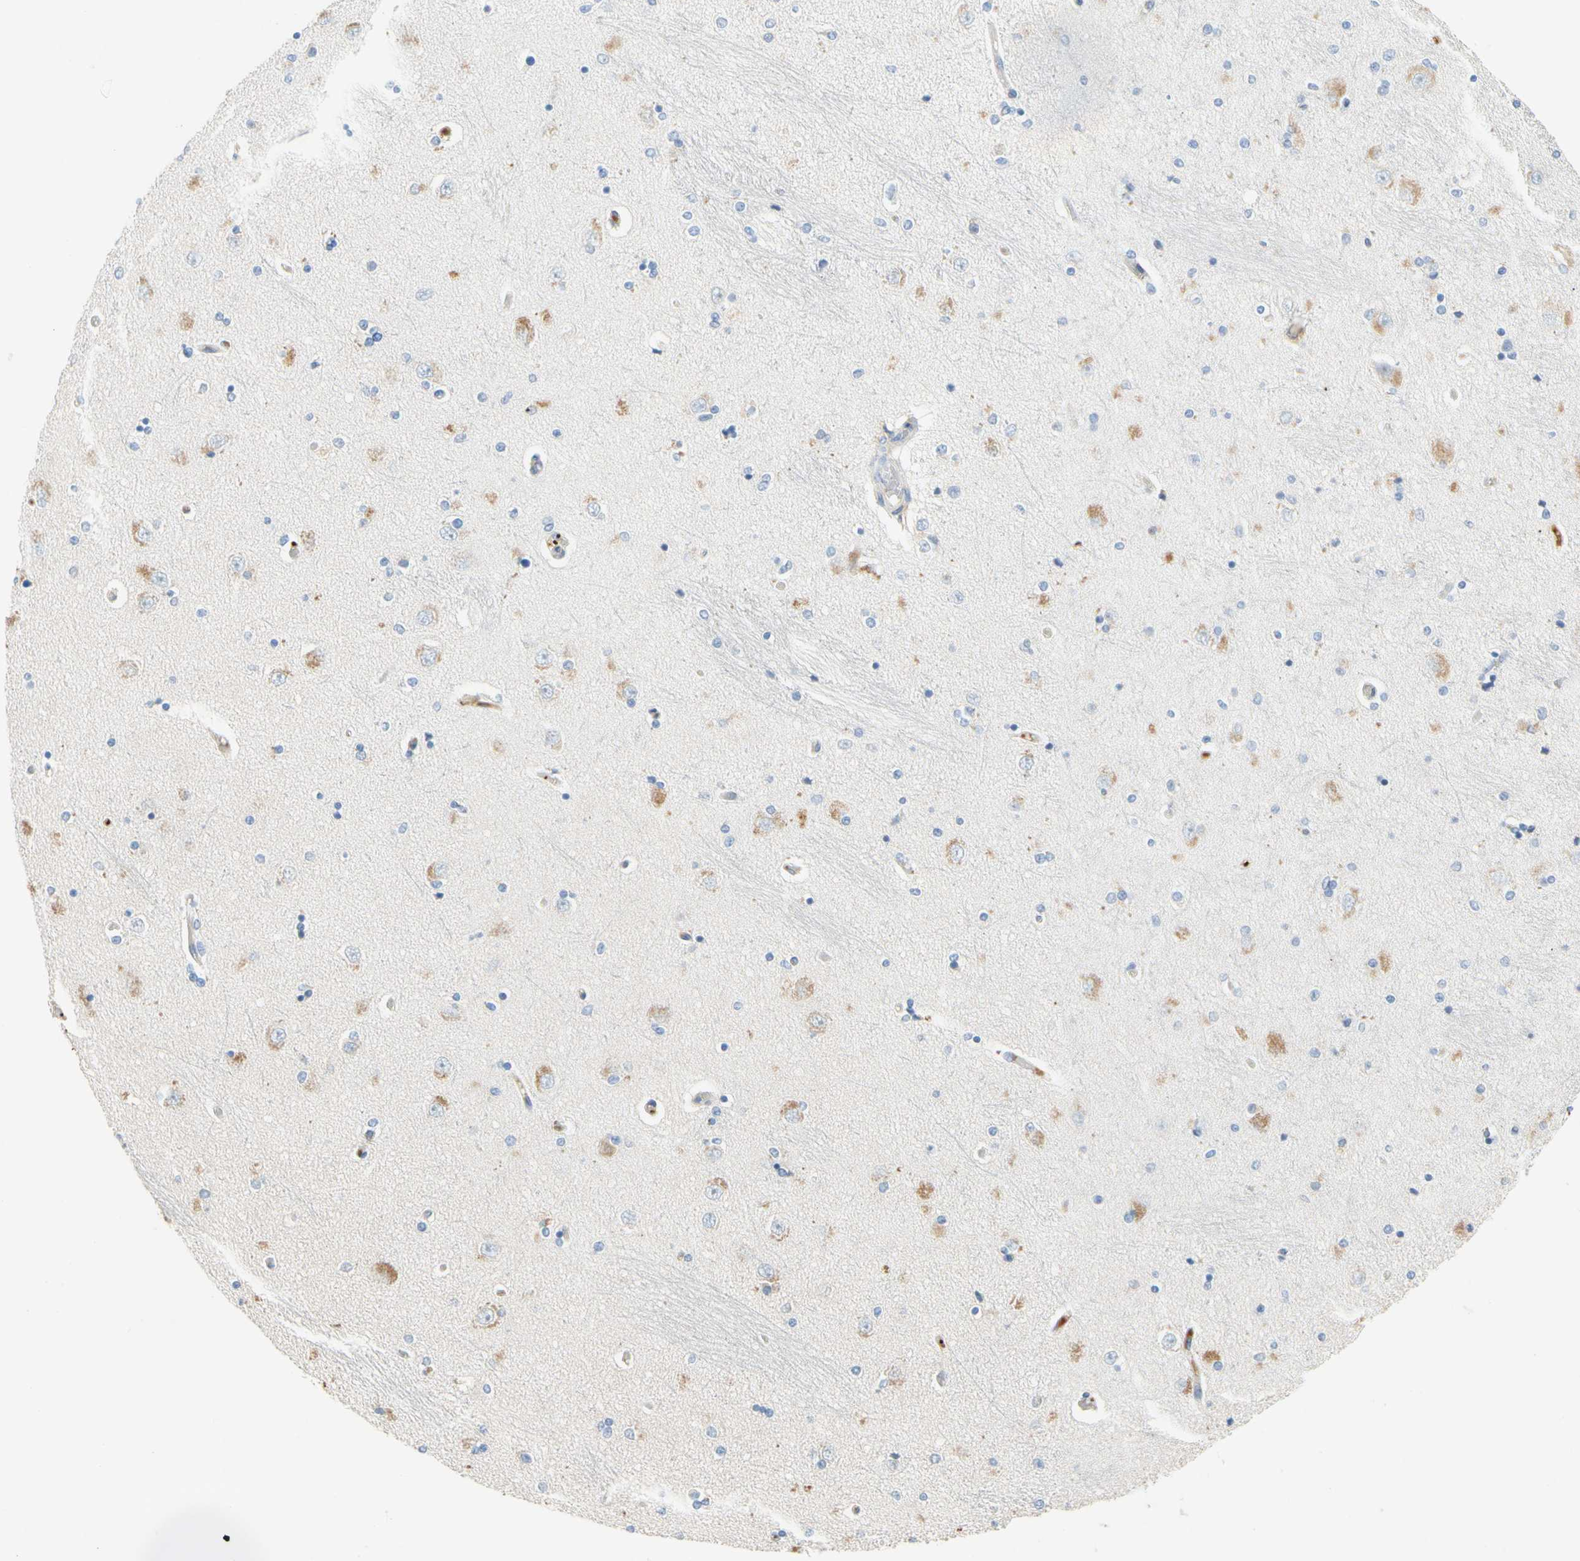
{"staining": {"intensity": "negative", "quantity": "none", "location": "none"}, "tissue": "hippocampus", "cell_type": "Glial cells", "image_type": "normal", "snomed": [{"axis": "morphology", "description": "Normal tissue, NOS"}, {"axis": "topography", "description": "Hippocampus"}], "caption": "Immunohistochemical staining of unremarkable hippocampus shows no significant staining in glial cells. (DAB immunohistochemistry visualized using brightfield microscopy, high magnification).", "gene": "ENSG00000288796", "patient": {"sex": "female", "age": 54}}